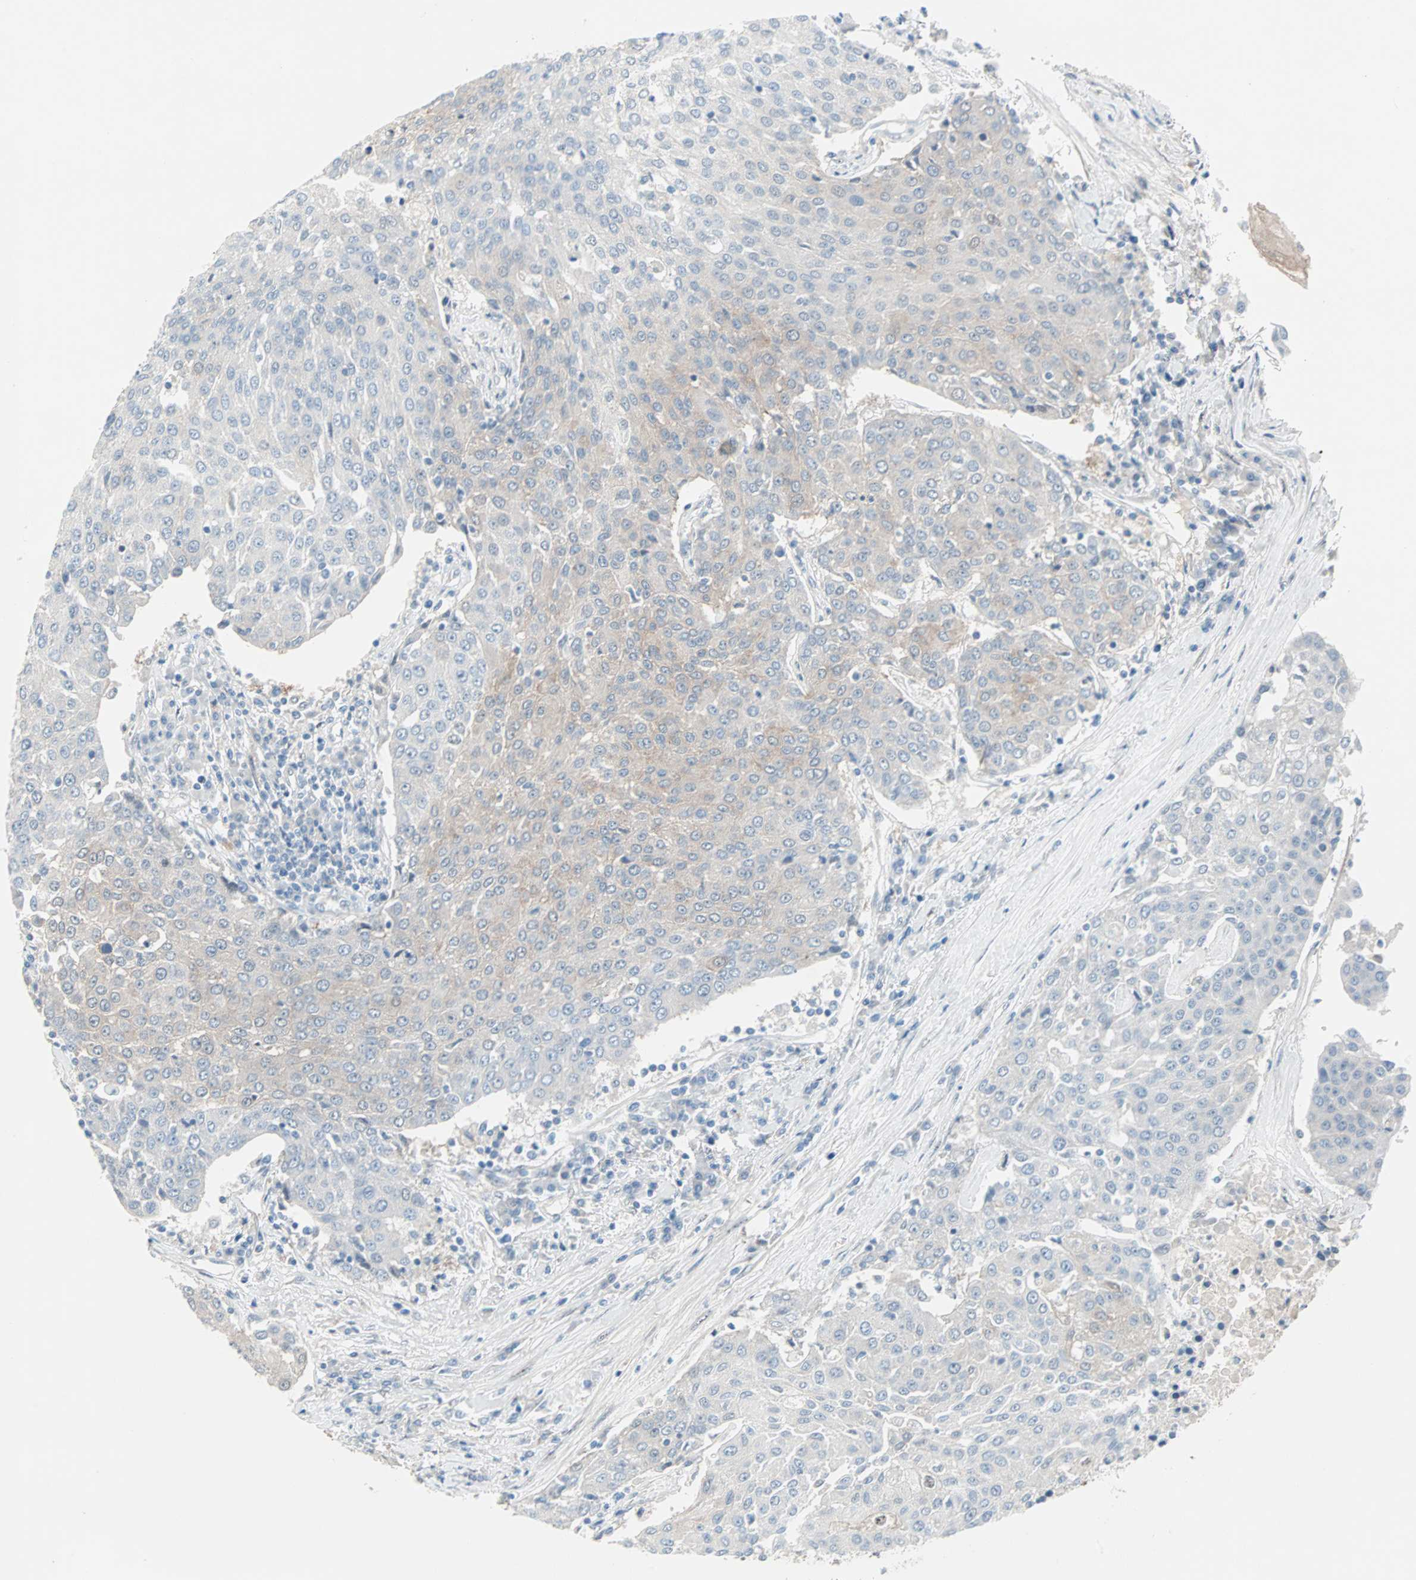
{"staining": {"intensity": "weak", "quantity": "25%-75%", "location": "cytoplasmic/membranous"}, "tissue": "urothelial cancer", "cell_type": "Tumor cells", "image_type": "cancer", "snomed": [{"axis": "morphology", "description": "Urothelial carcinoma, High grade"}, {"axis": "topography", "description": "Urinary bladder"}], "caption": "High-power microscopy captured an immunohistochemistry (IHC) image of urothelial cancer, revealing weak cytoplasmic/membranous positivity in about 25%-75% of tumor cells.", "gene": "CAND2", "patient": {"sex": "female", "age": 85}}